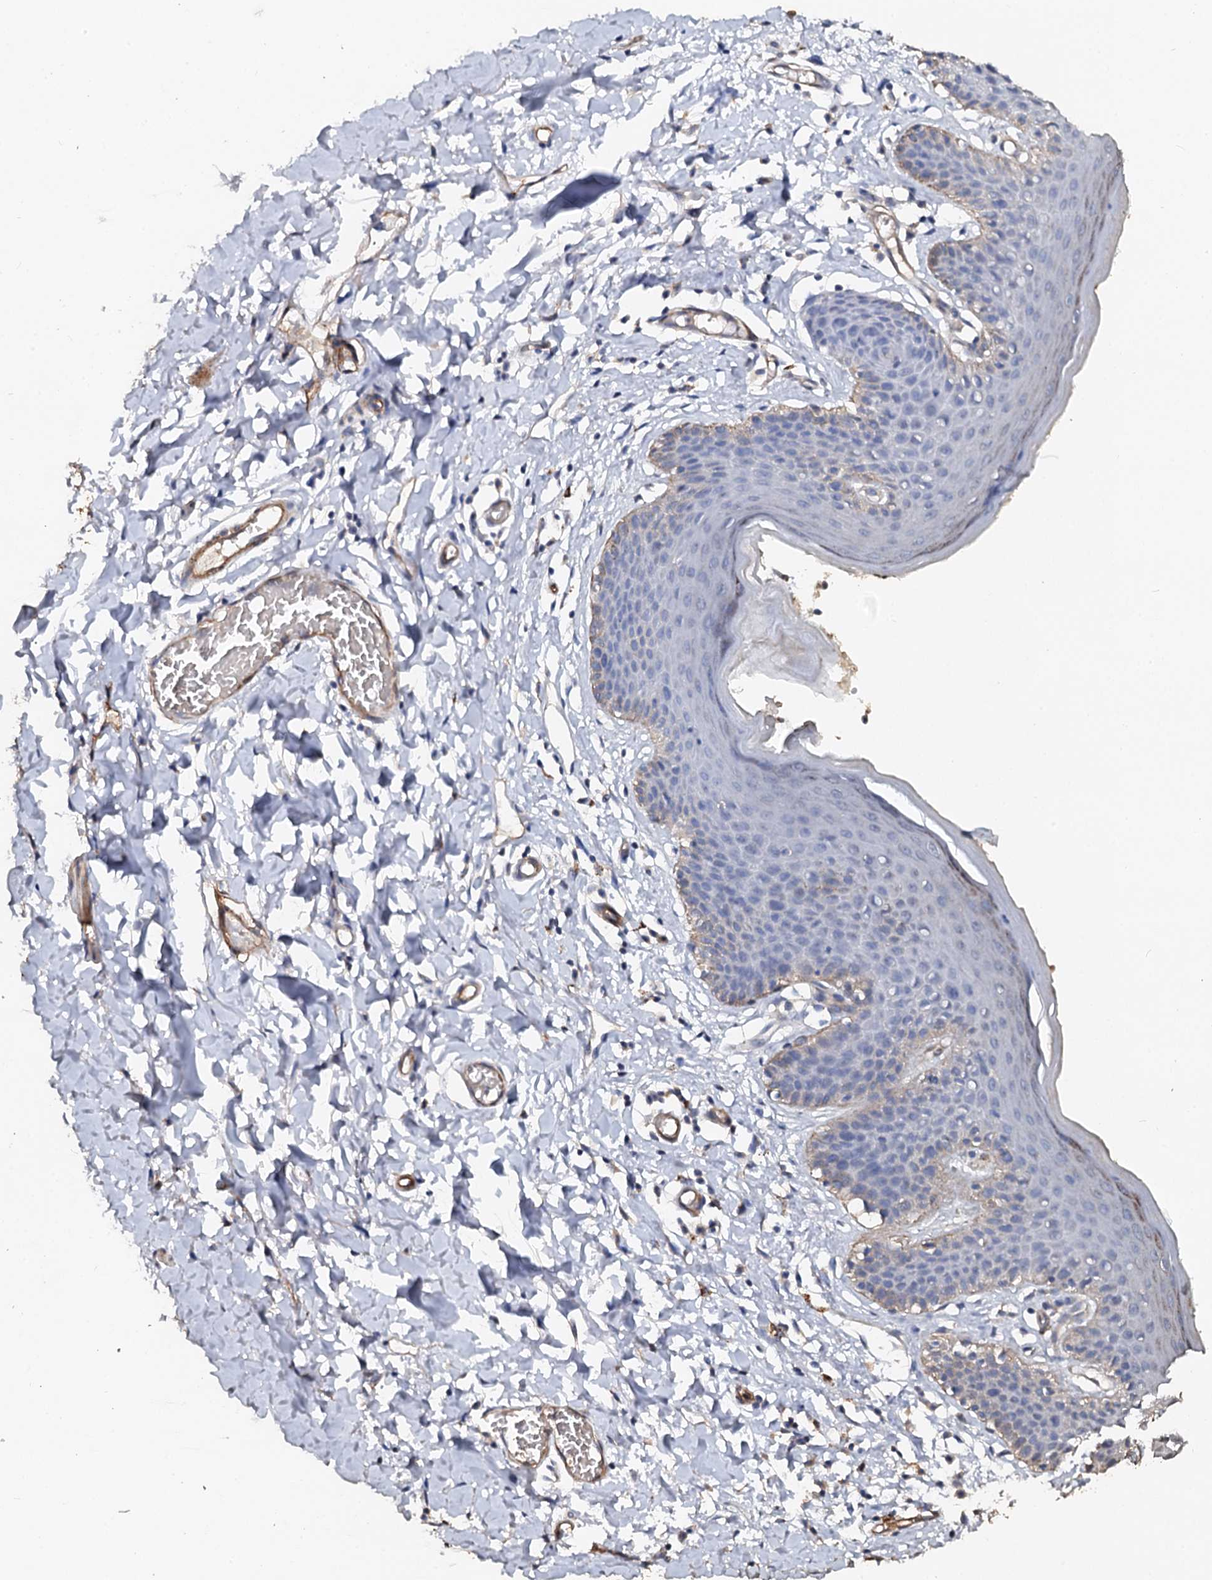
{"staining": {"intensity": "negative", "quantity": "none", "location": "none"}, "tissue": "skin", "cell_type": "Epidermal cells", "image_type": "normal", "snomed": [{"axis": "morphology", "description": "Normal tissue, NOS"}, {"axis": "topography", "description": "Vulva"}], "caption": "A high-resolution micrograph shows immunohistochemistry (IHC) staining of unremarkable skin, which demonstrates no significant positivity in epidermal cells.", "gene": "VPS36", "patient": {"sex": "female", "age": 66}}